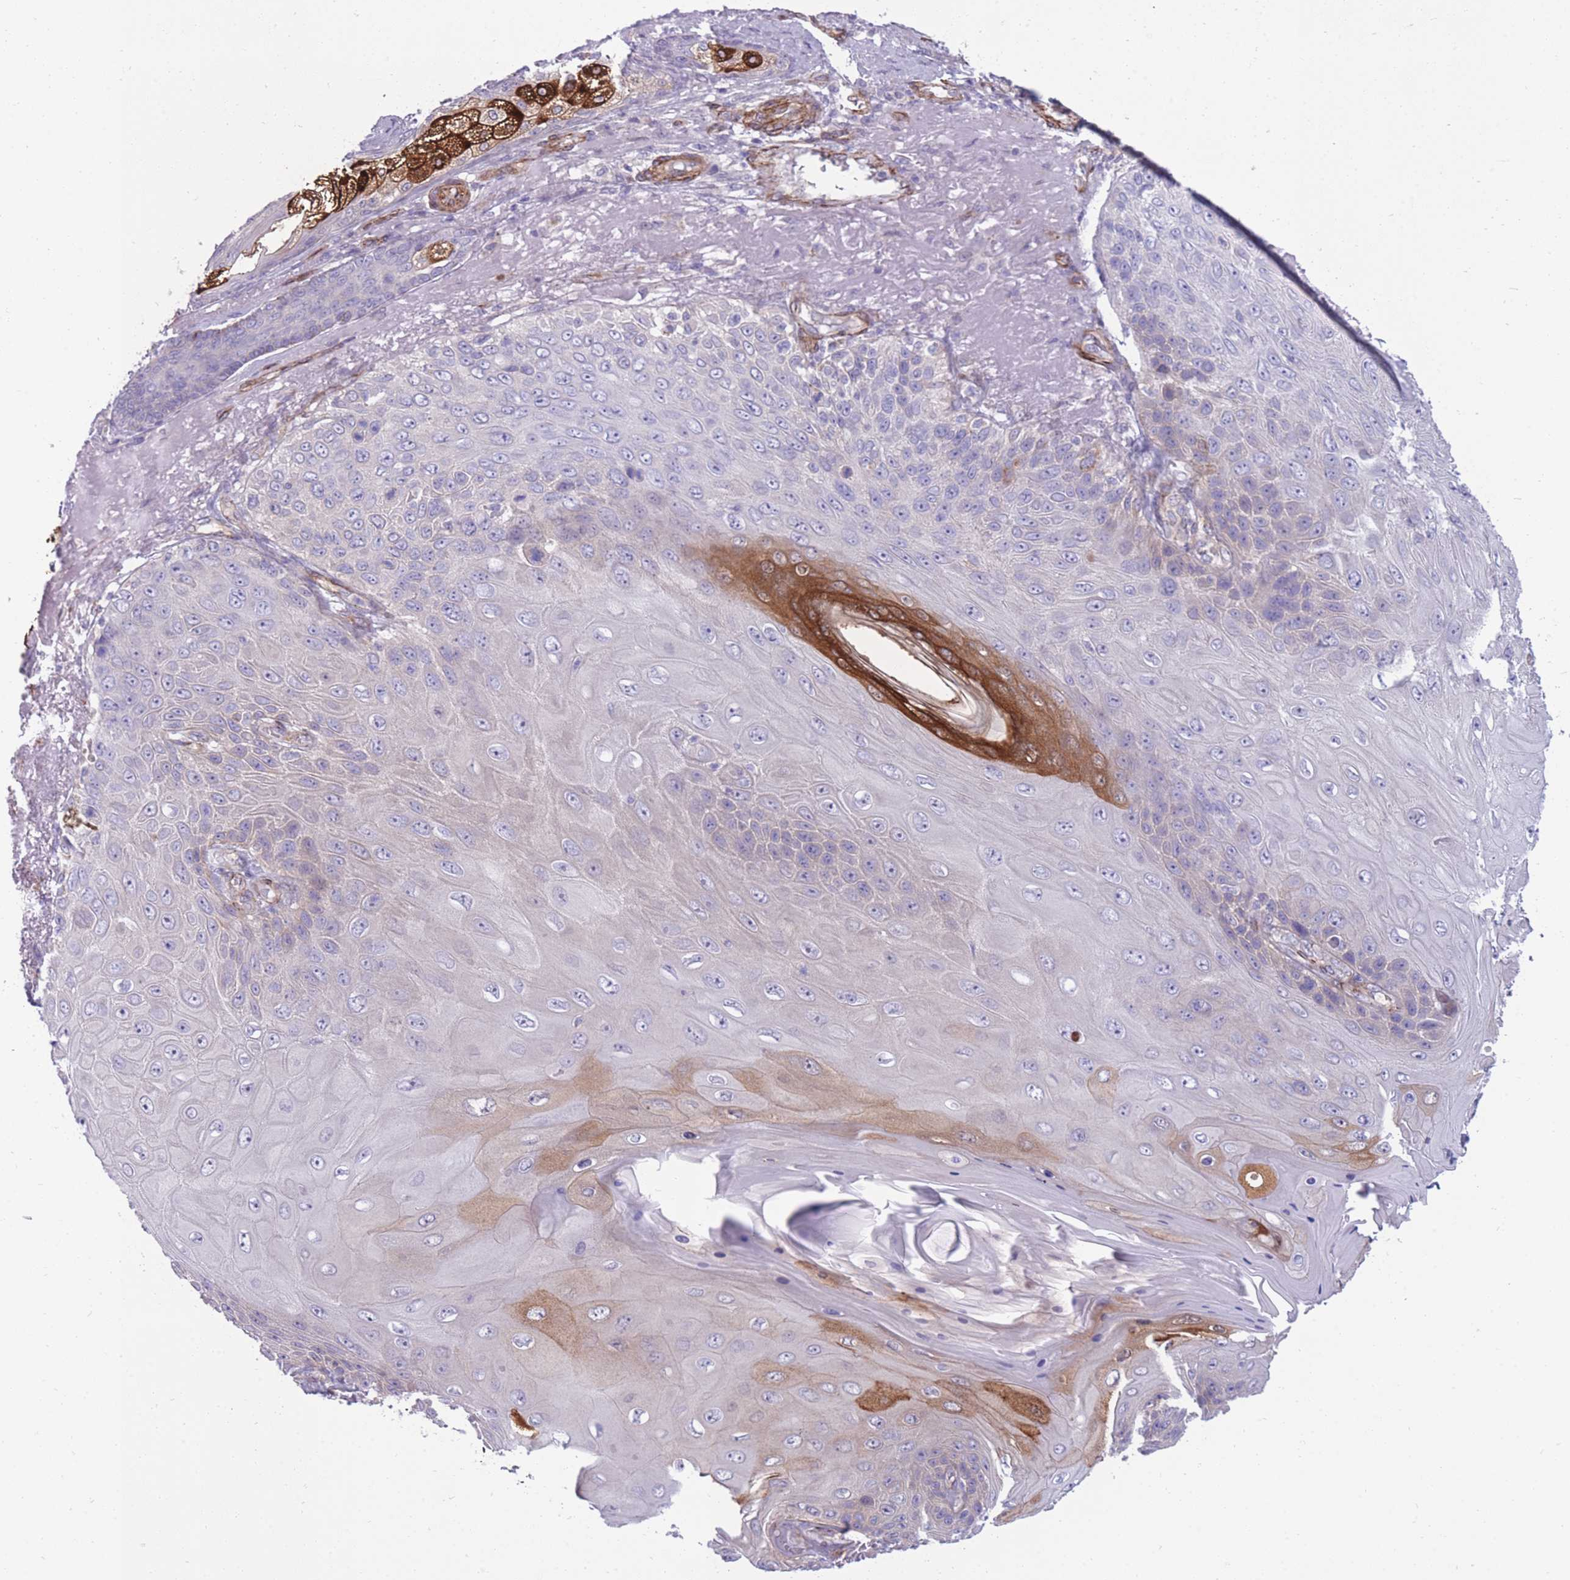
{"staining": {"intensity": "strong", "quantity": "<25%", "location": "cytoplasmic/membranous"}, "tissue": "skin cancer", "cell_type": "Tumor cells", "image_type": "cancer", "snomed": [{"axis": "morphology", "description": "Squamous cell carcinoma, NOS"}, {"axis": "topography", "description": "Skin"}], "caption": "This micrograph displays immunohistochemistry staining of human skin cancer, with medium strong cytoplasmic/membranous expression in approximately <25% of tumor cells.", "gene": "RGS11", "patient": {"sex": "female", "age": 88}}